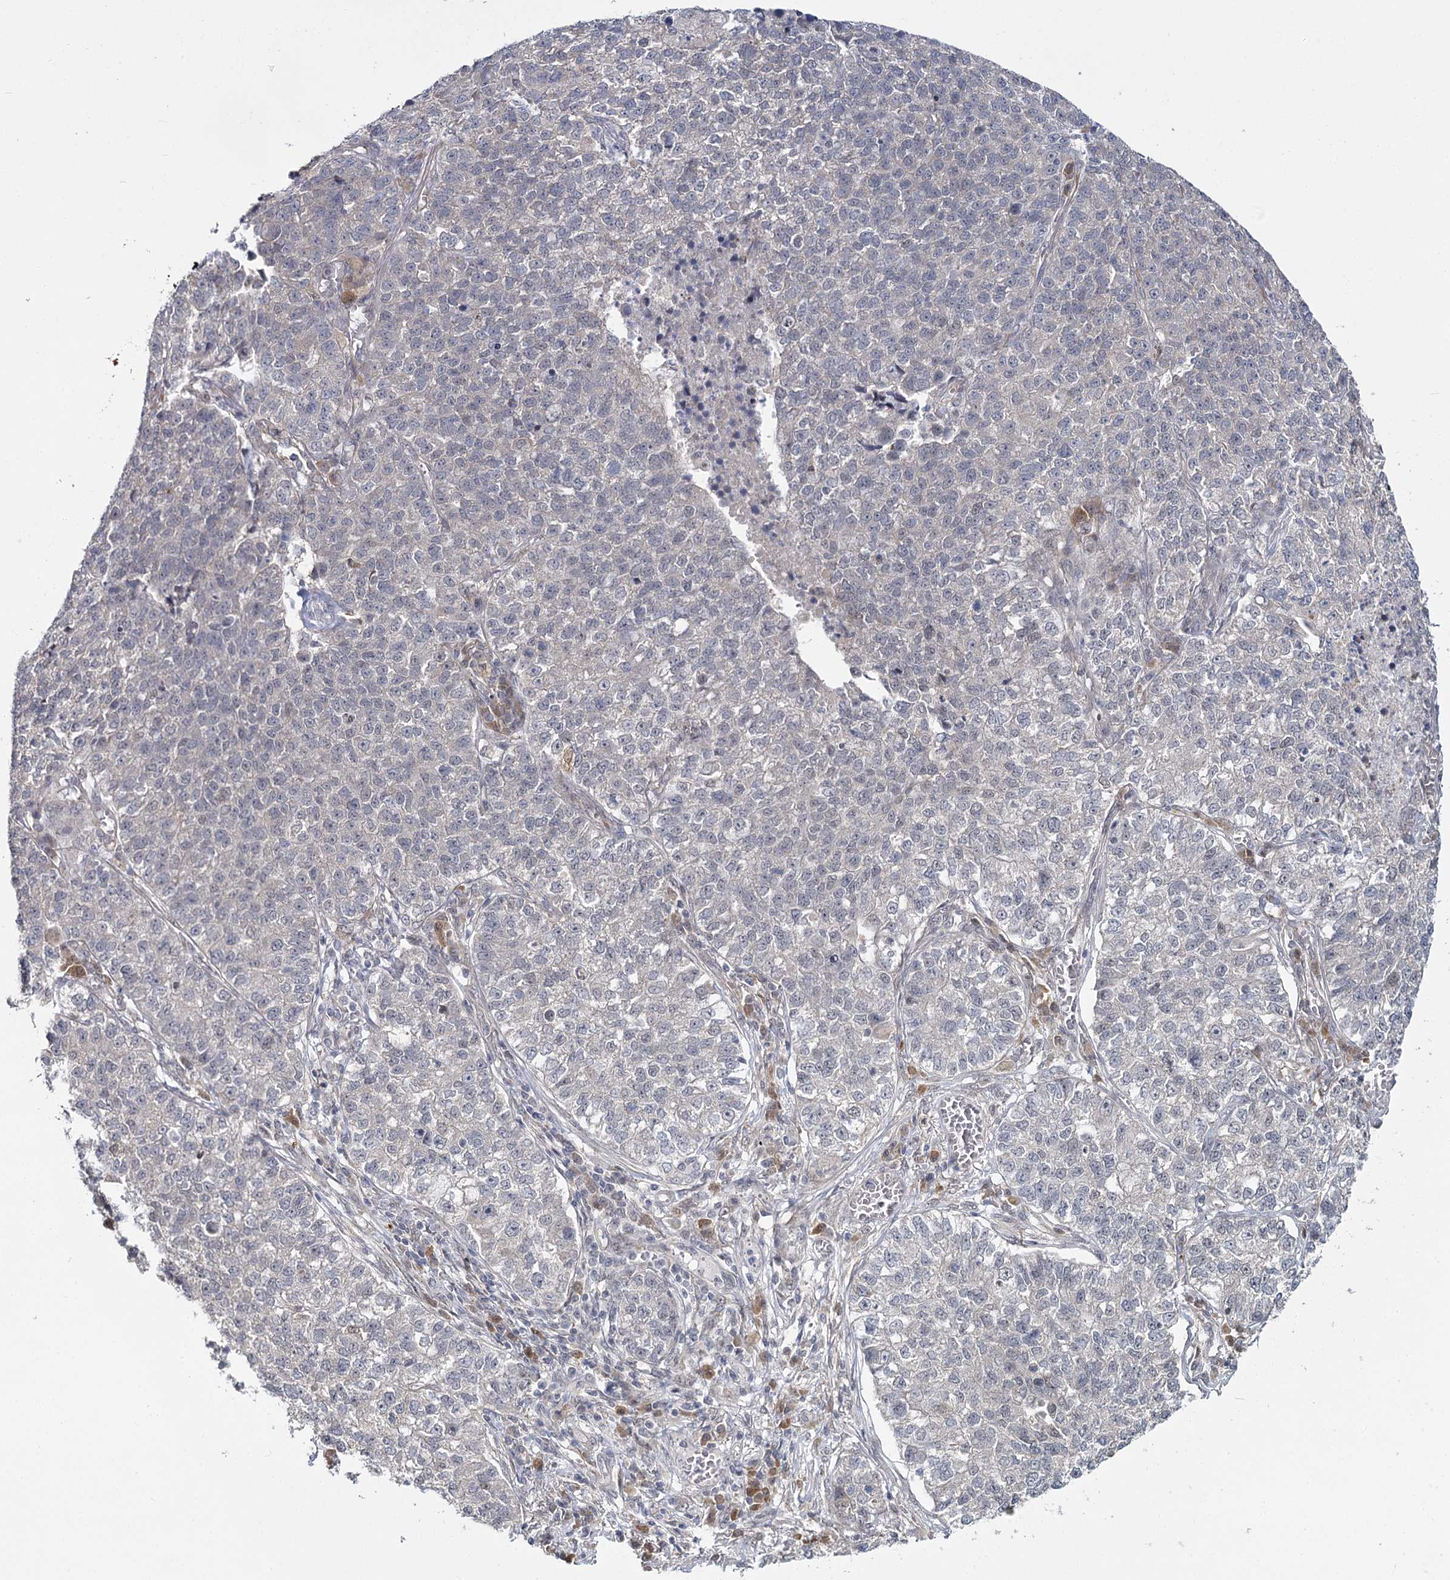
{"staining": {"intensity": "negative", "quantity": "none", "location": "none"}, "tissue": "lung cancer", "cell_type": "Tumor cells", "image_type": "cancer", "snomed": [{"axis": "morphology", "description": "Adenocarcinoma, NOS"}, {"axis": "topography", "description": "Lung"}], "caption": "IHC of human lung adenocarcinoma demonstrates no expression in tumor cells. (DAB (3,3'-diaminobenzidine) immunohistochemistry, high magnification).", "gene": "TBC1D9B", "patient": {"sex": "male", "age": 49}}